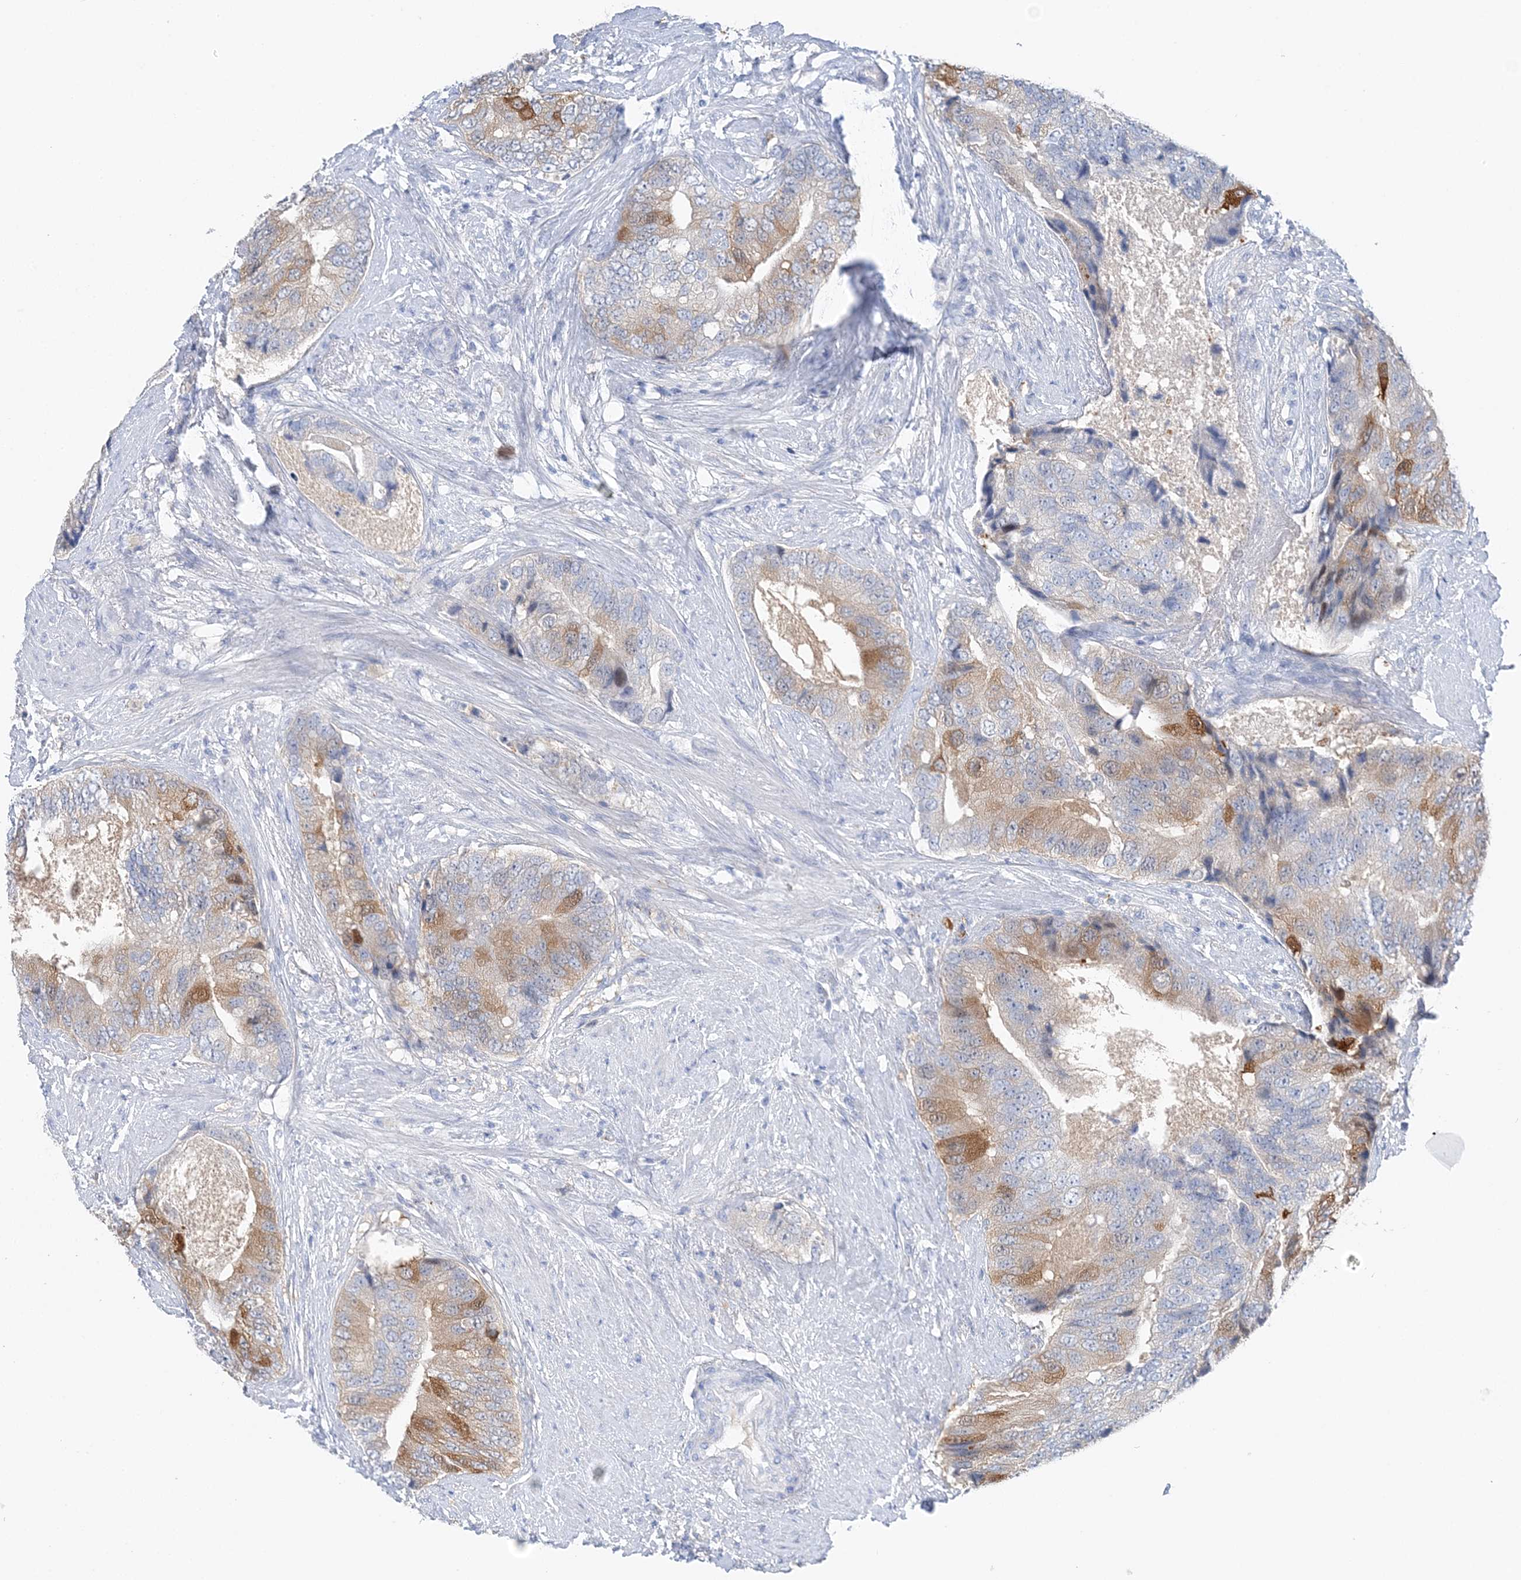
{"staining": {"intensity": "strong", "quantity": "<25%", "location": "cytoplasmic/membranous"}, "tissue": "prostate cancer", "cell_type": "Tumor cells", "image_type": "cancer", "snomed": [{"axis": "morphology", "description": "Adenocarcinoma, High grade"}, {"axis": "topography", "description": "Prostate"}], "caption": "Prostate adenocarcinoma (high-grade) stained for a protein (brown) displays strong cytoplasmic/membranous positive staining in approximately <25% of tumor cells.", "gene": "HMGCS1", "patient": {"sex": "male", "age": 70}}